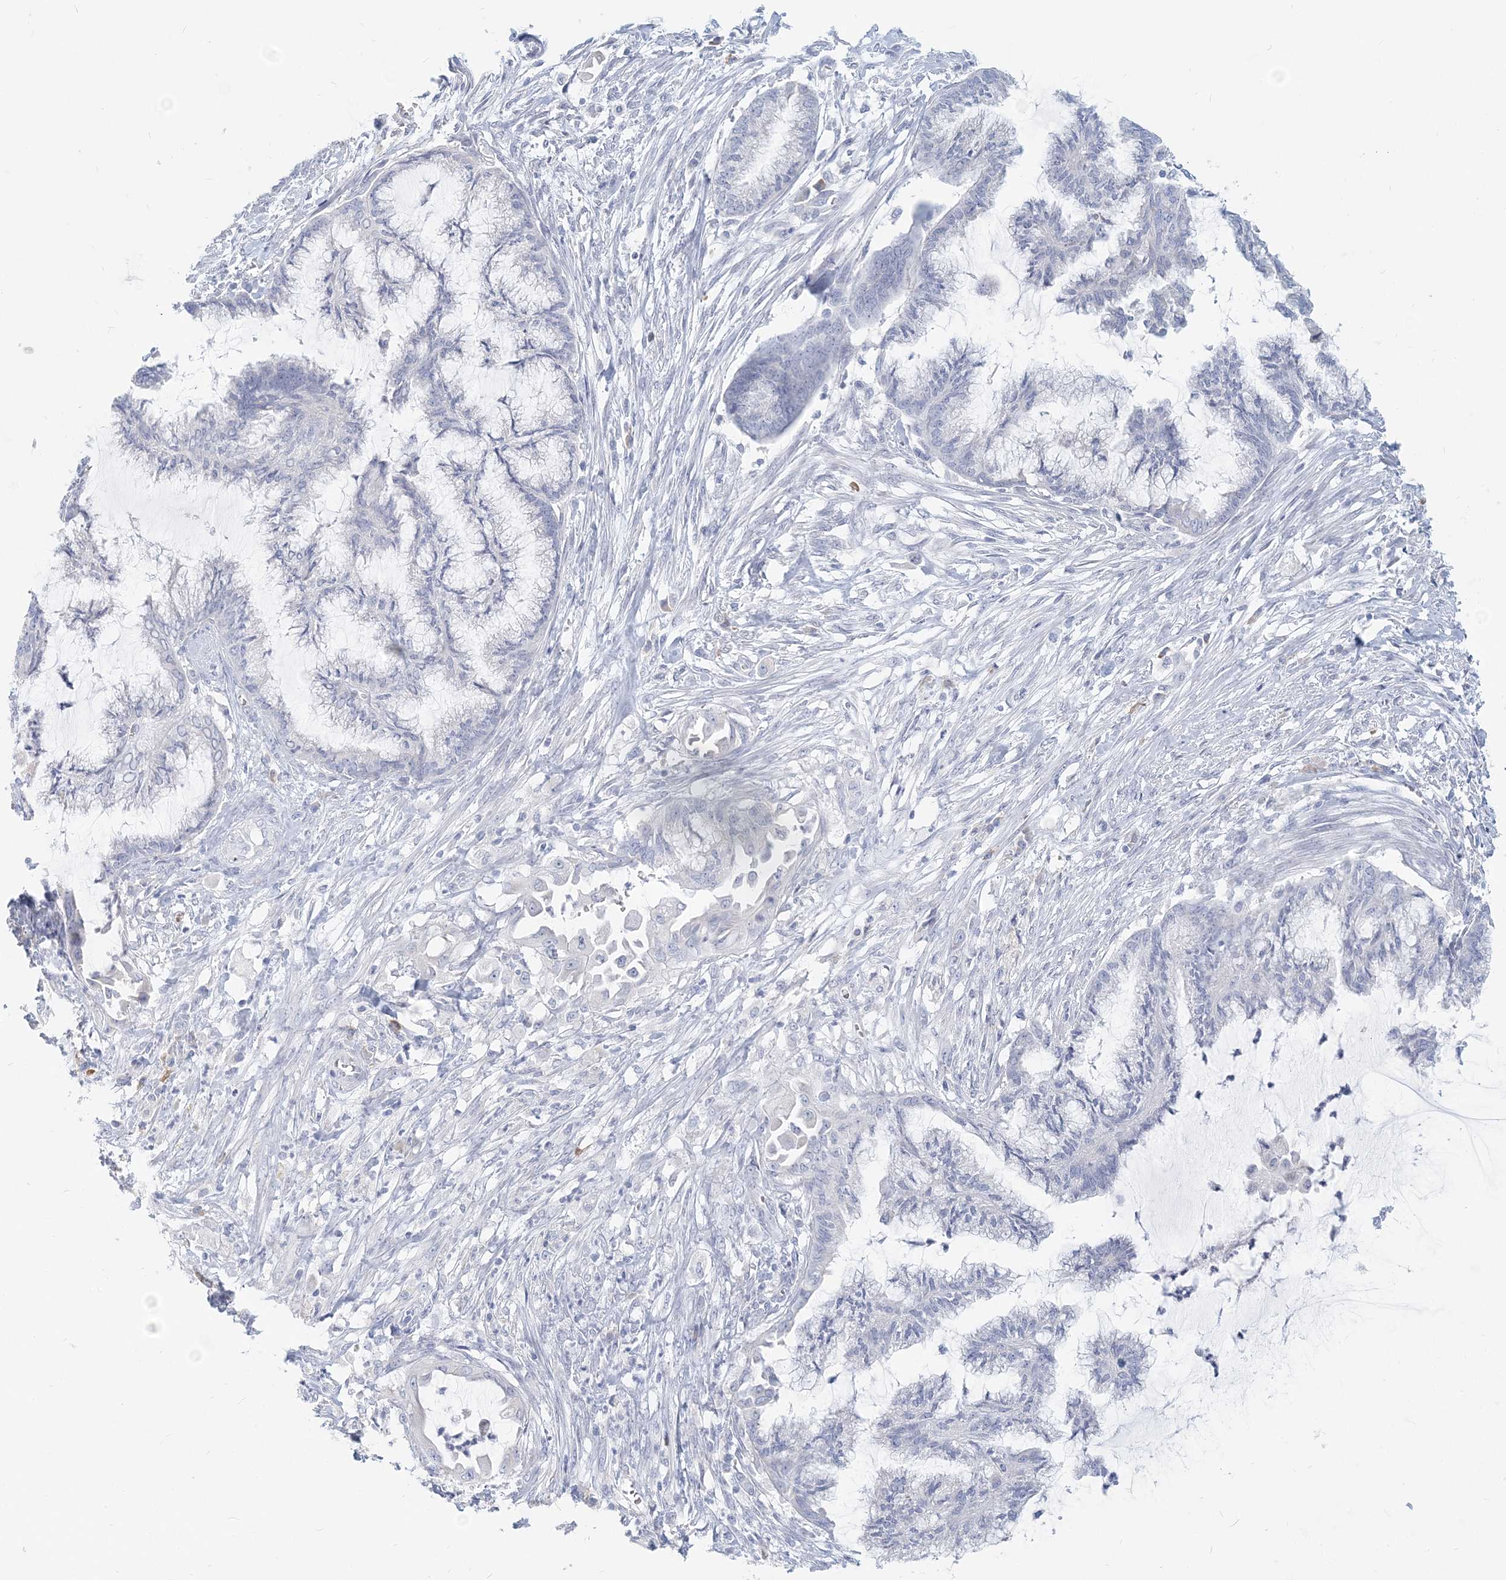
{"staining": {"intensity": "negative", "quantity": "none", "location": "none"}, "tissue": "endometrial cancer", "cell_type": "Tumor cells", "image_type": "cancer", "snomed": [{"axis": "morphology", "description": "Adenocarcinoma, NOS"}, {"axis": "topography", "description": "Endometrium"}], "caption": "An IHC micrograph of endometrial cancer is shown. There is no staining in tumor cells of endometrial cancer.", "gene": "CSN1S1", "patient": {"sex": "female", "age": 86}}